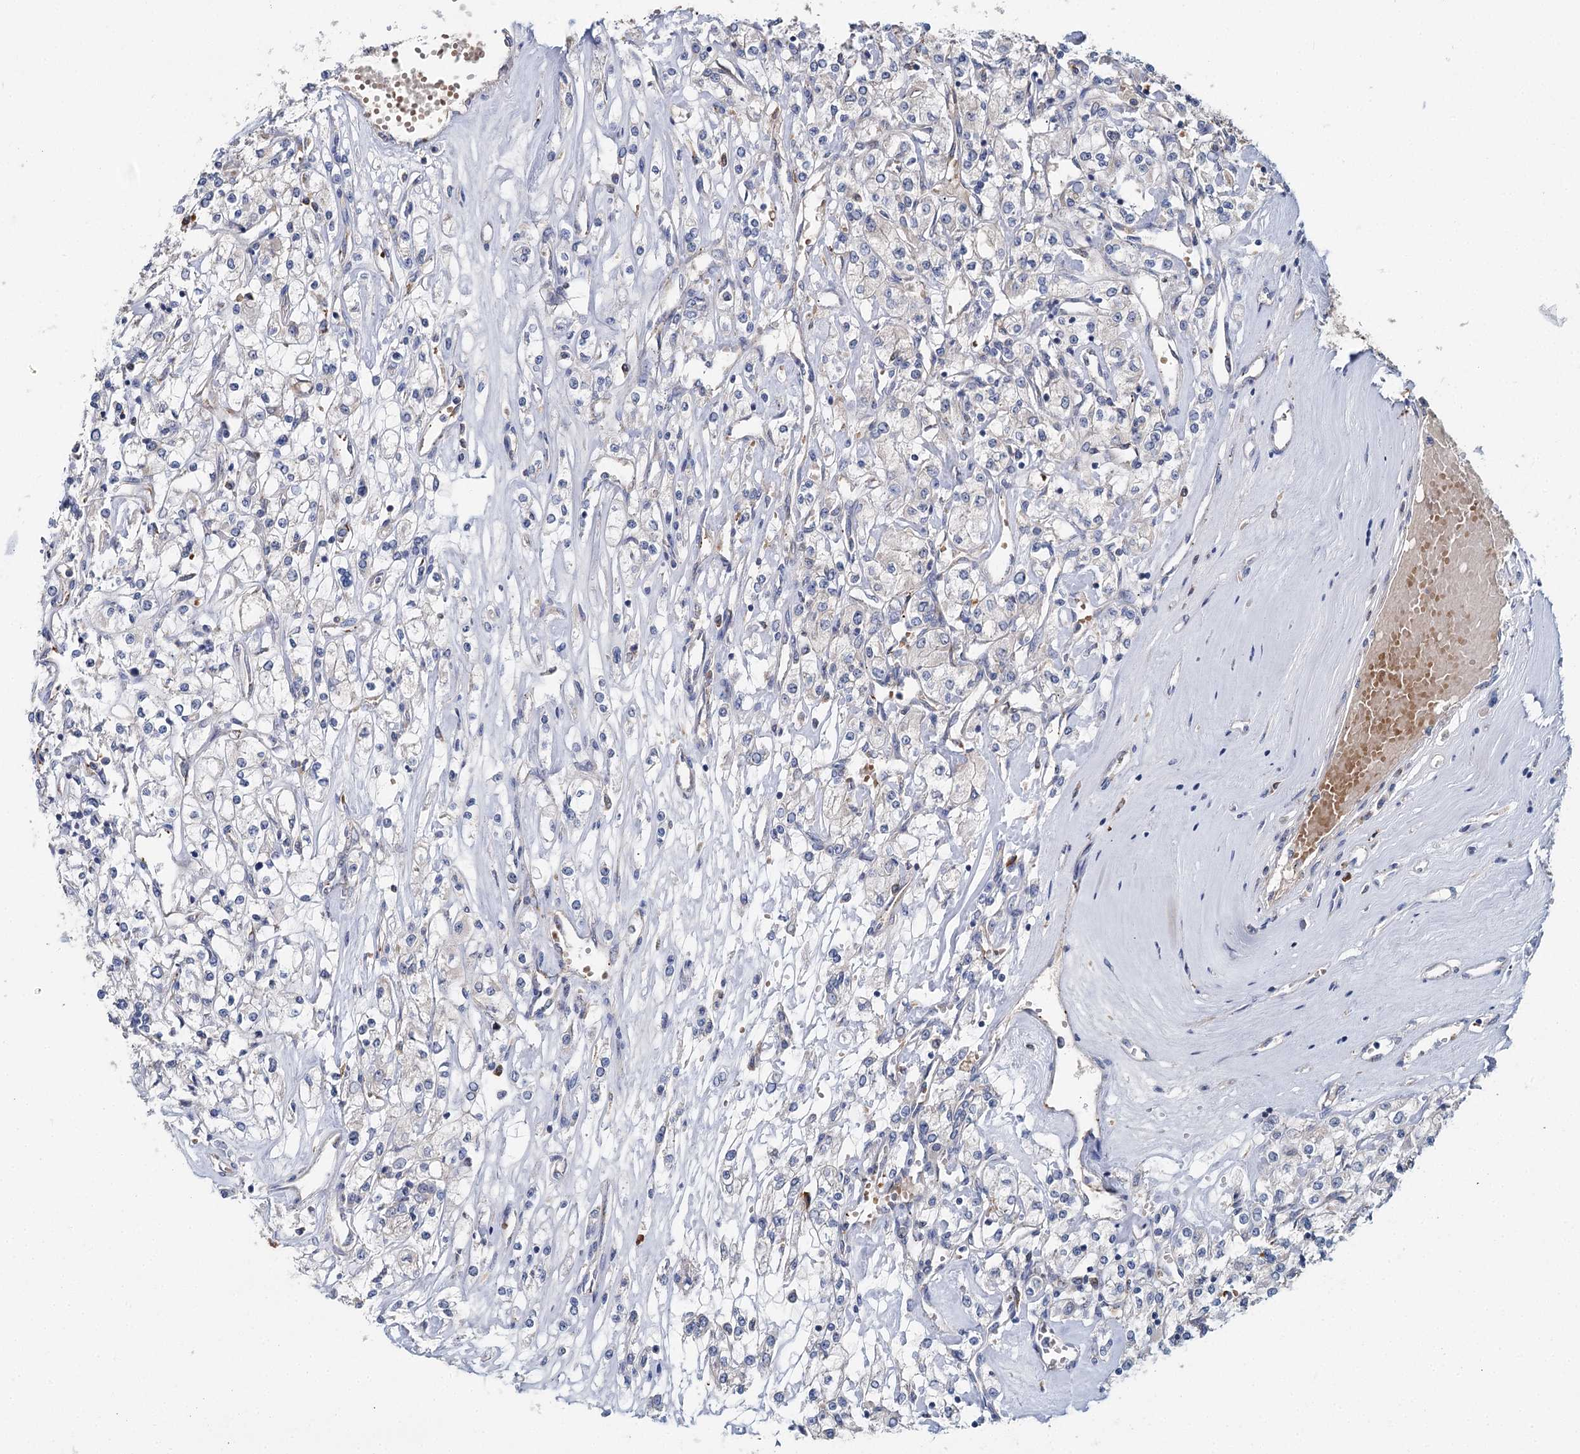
{"staining": {"intensity": "negative", "quantity": "none", "location": "none"}, "tissue": "renal cancer", "cell_type": "Tumor cells", "image_type": "cancer", "snomed": [{"axis": "morphology", "description": "Adenocarcinoma, NOS"}, {"axis": "topography", "description": "Kidney"}], "caption": "This is a photomicrograph of immunohistochemistry staining of renal adenocarcinoma, which shows no positivity in tumor cells.", "gene": "ANKRD16", "patient": {"sex": "female", "age": 59}}